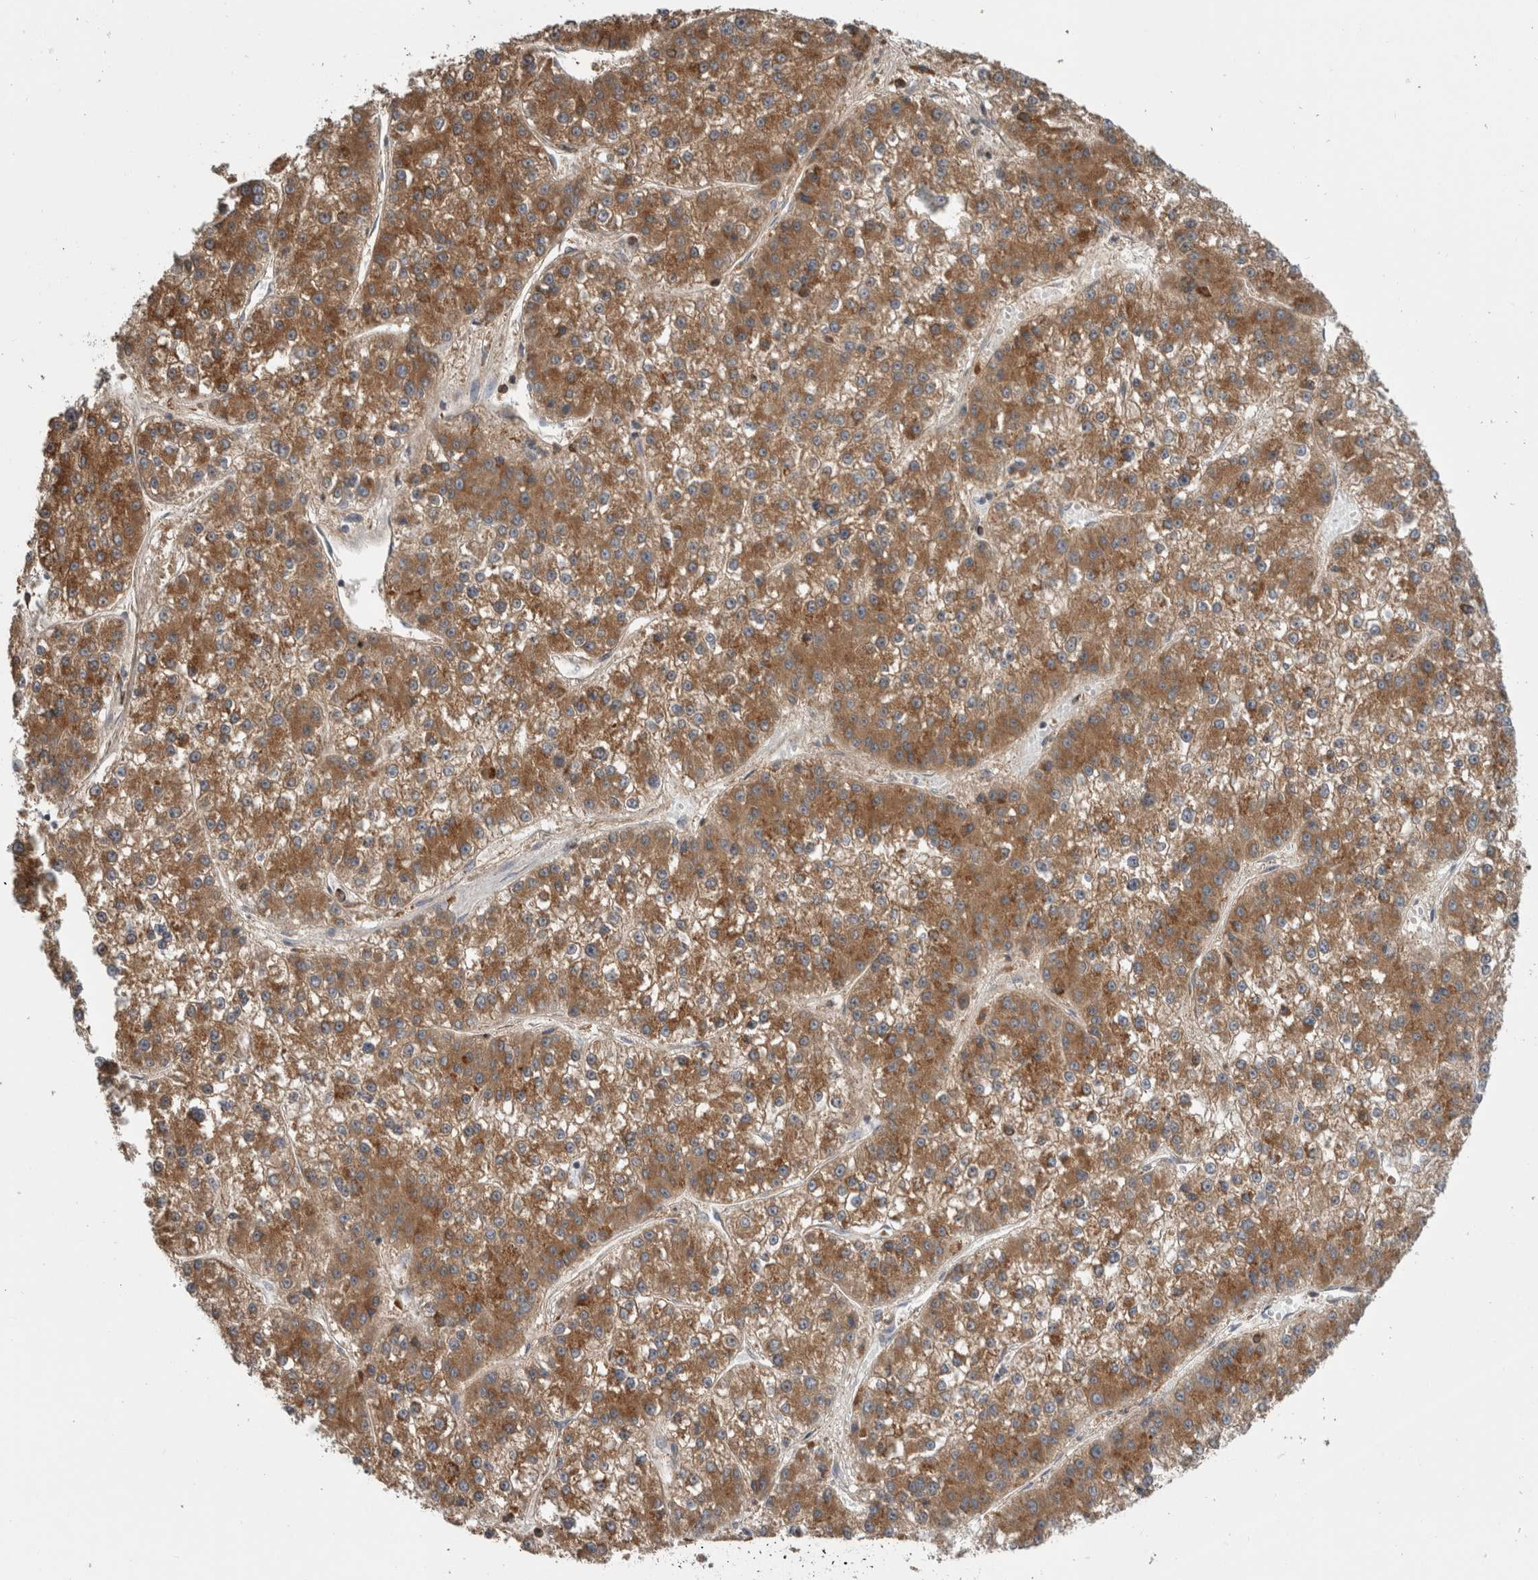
{"staining": {"intensity": "moderate", "quantity": ">75%", "location": "cytoplasmic/membranous"}, "tissue": "liver cancer", "cell_type": "Tumor cells", "image_type": "cancer", "snomed": [{"axis": "morphology", "description": "Carcinoma, Hepatocellular, NOS"}, {"axis": "topography", "description": "Liver"}], "caption": "Immunohistochemical staining of human liver cancer (hepatocellular carcinoma) demonstrates medium levels of moderate cytoplasmic/membranous expression in about >75% of tumor cells.", "gene": "ADGRL3", "patient": {"sex": "female", "age": 73}}